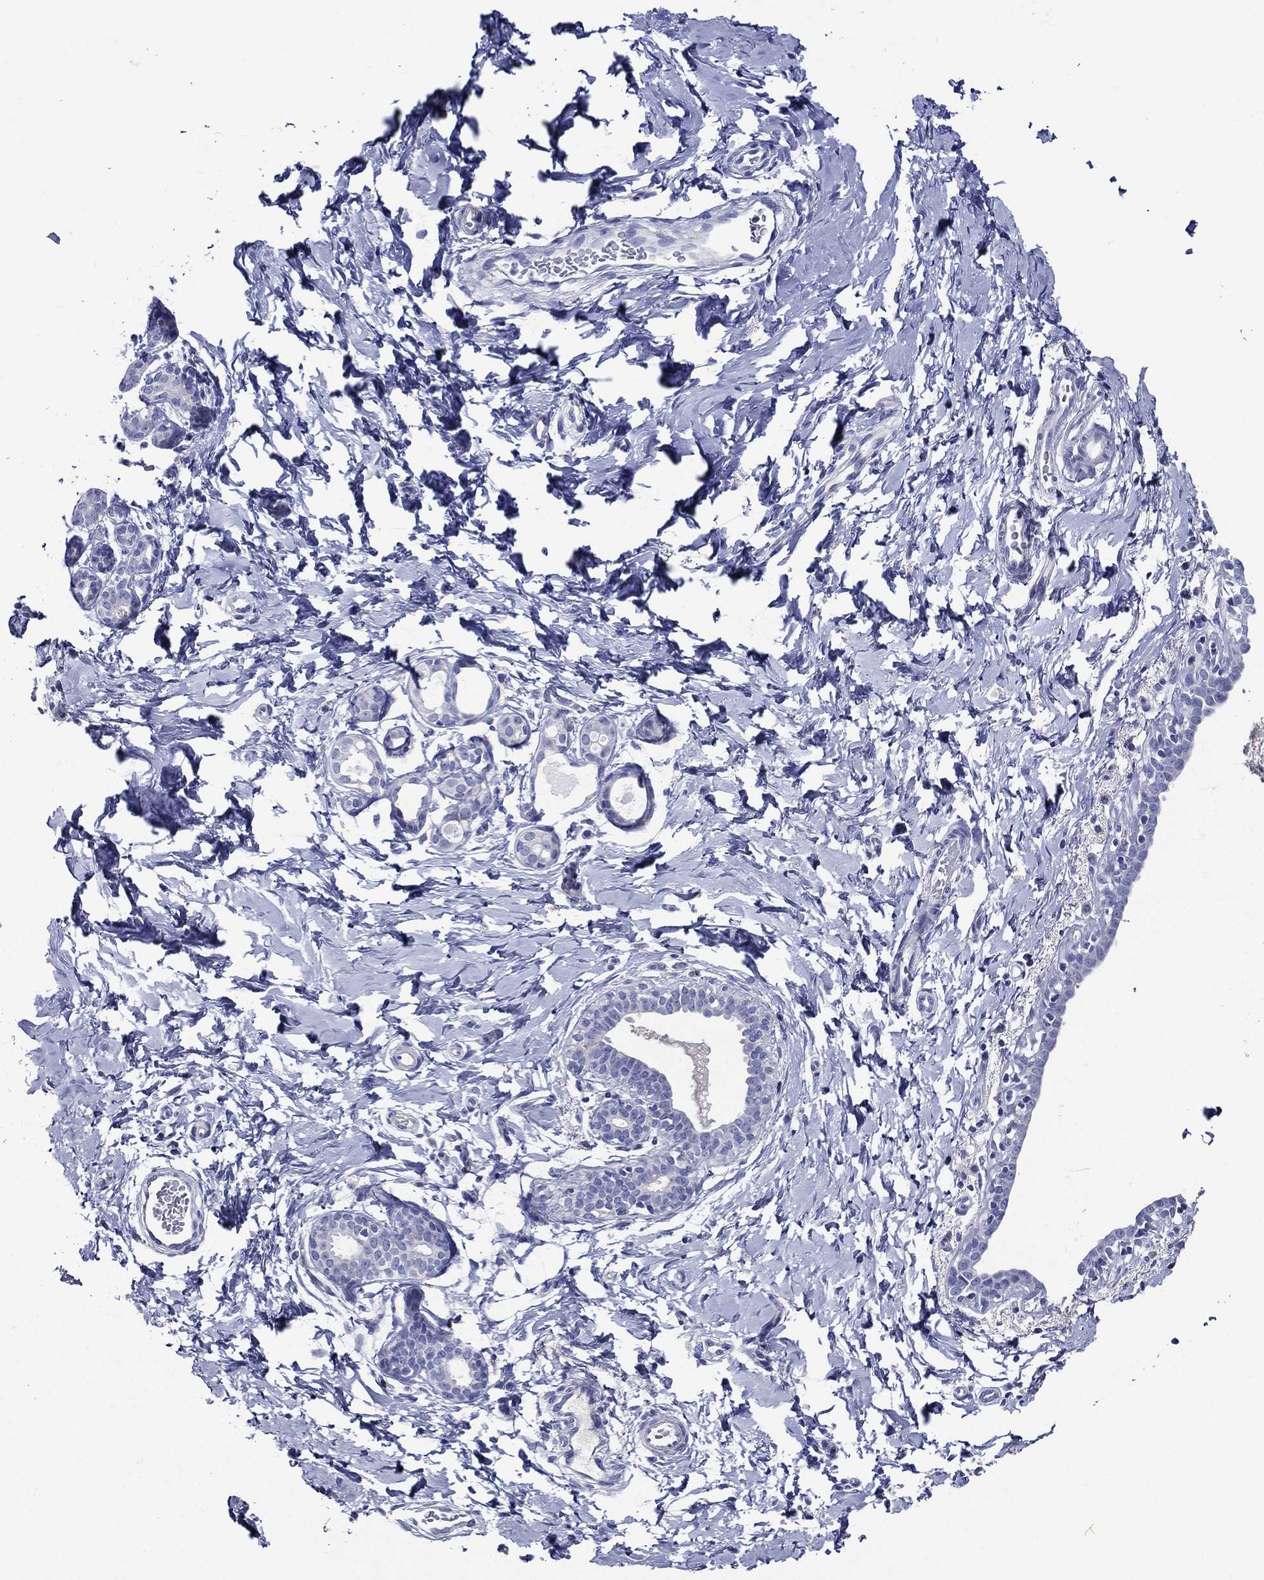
{"staining": {"intensity": "negative", "quantity": "none", "location": "none"}, "tissue": "breast", "cell_type": "Adipocytes", "image_type": "normal", "snomed": [{"axis": "morphology", "description": "Normal tissue, NOS"}, {"axis": "topography", "description": "Breast"}], "caption": "High magnification brightfield microscopy of normal breast stained with DAB (3,3'-diaminobenzidine) (brown) and counterstained with hematoxylin (blue): adipocytes show no significant expression.", "gene": "ACE2", "patient": {"sex": "female", "age": 37}}